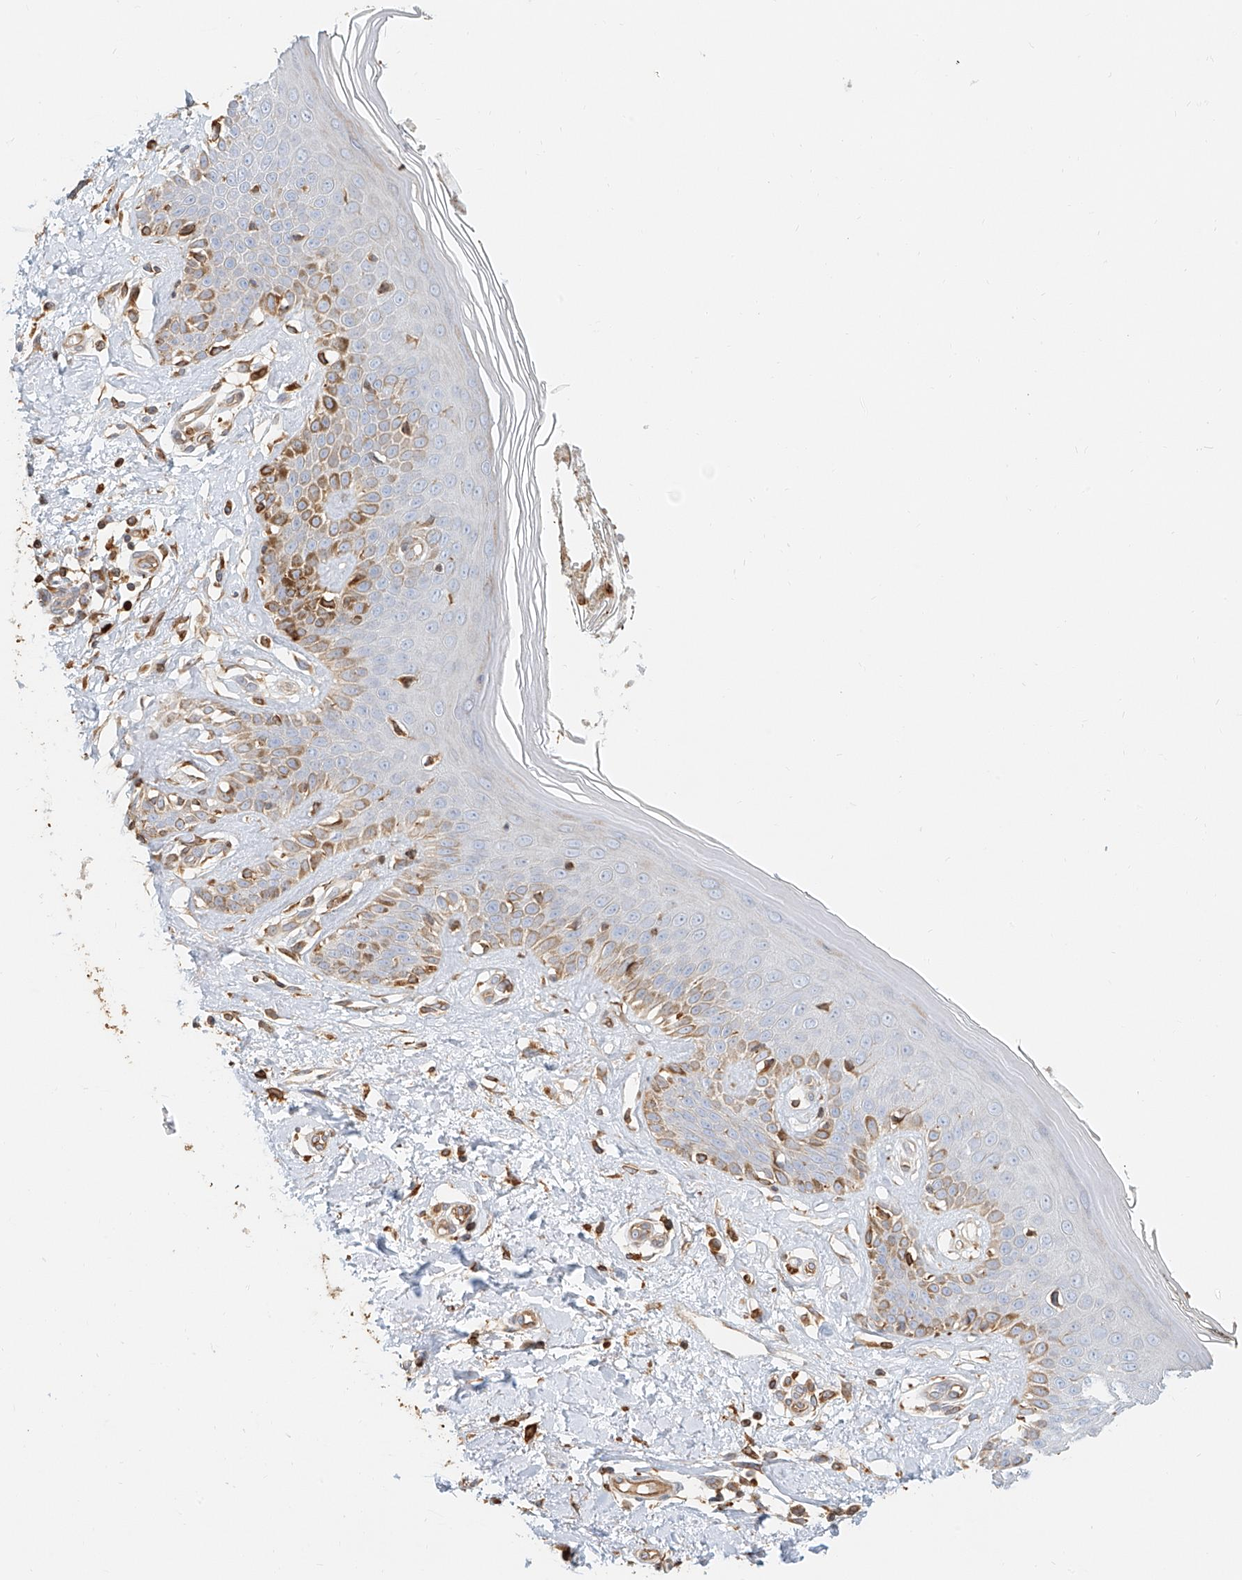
{"staining": {"intensity": "strong", "quantity": ">75%", "location": "cytoplasmic/membranous"}, "tissue": "skin", "cell_type": "Fibroblasts", "image_type": "normal", "snomed": [{"axis": "morphology", "description": "Normal tissue, NOS"}, {"axis": "topography", "description": "Skin"}], "caption": "Immunohistochemical staining of unremarkable human skin exhibits strong cytoplasmic/membranous protein positivity in approximately >75% of fibroblasts. (brown staining indicates protein expression, while blue staining denotes nuclei).", "gene": "DHRS7", "patient": {"sex": "female", "age": 64}}